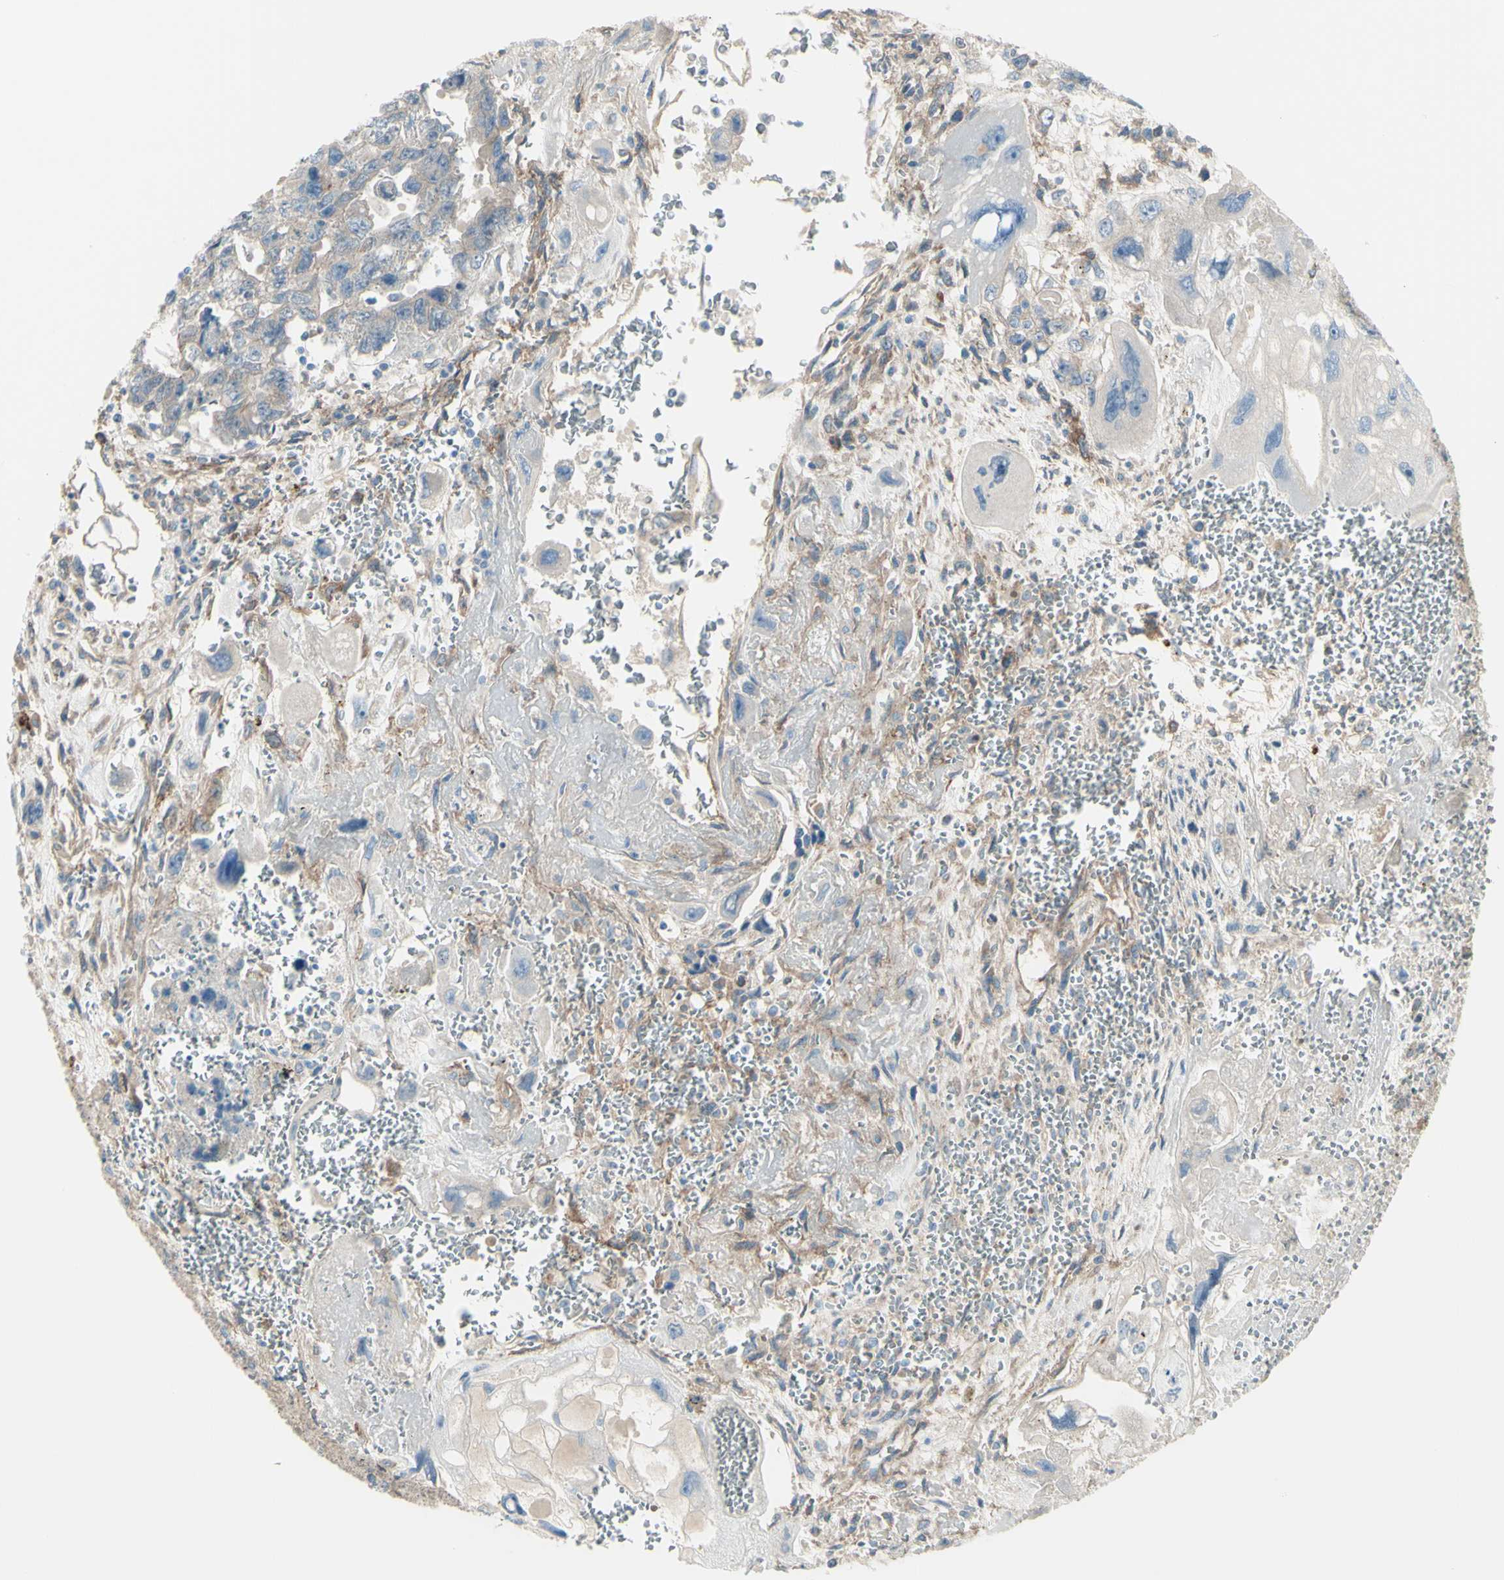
{"staining": {"intensity": "weak", "quantity": ">75%", "location": "cytoplasmic/membranous"}, "tissue": "testis cancer", "cell_type": "Tumor cells", "image_type": "cancer", "snomed": [{"axis": "morphology", "description": "Carcinoma, Embryonal, NOS"}, {"axis": "topography", "description": "Testis"}], "caption": "High-magnification brightfield microscopy of testis cancer (embryonal carcinoma) stained with DAB (3,3'-diaminobenzidine) (brown) and counterstained with hematoxylin (blue). tumor cells exhibit weak cytoplasmic/membranous positivity is appreciated in approximately>75% of cells.", "gene": "PCDHGA2", "patient": {"sex": "male", "age": 28}}